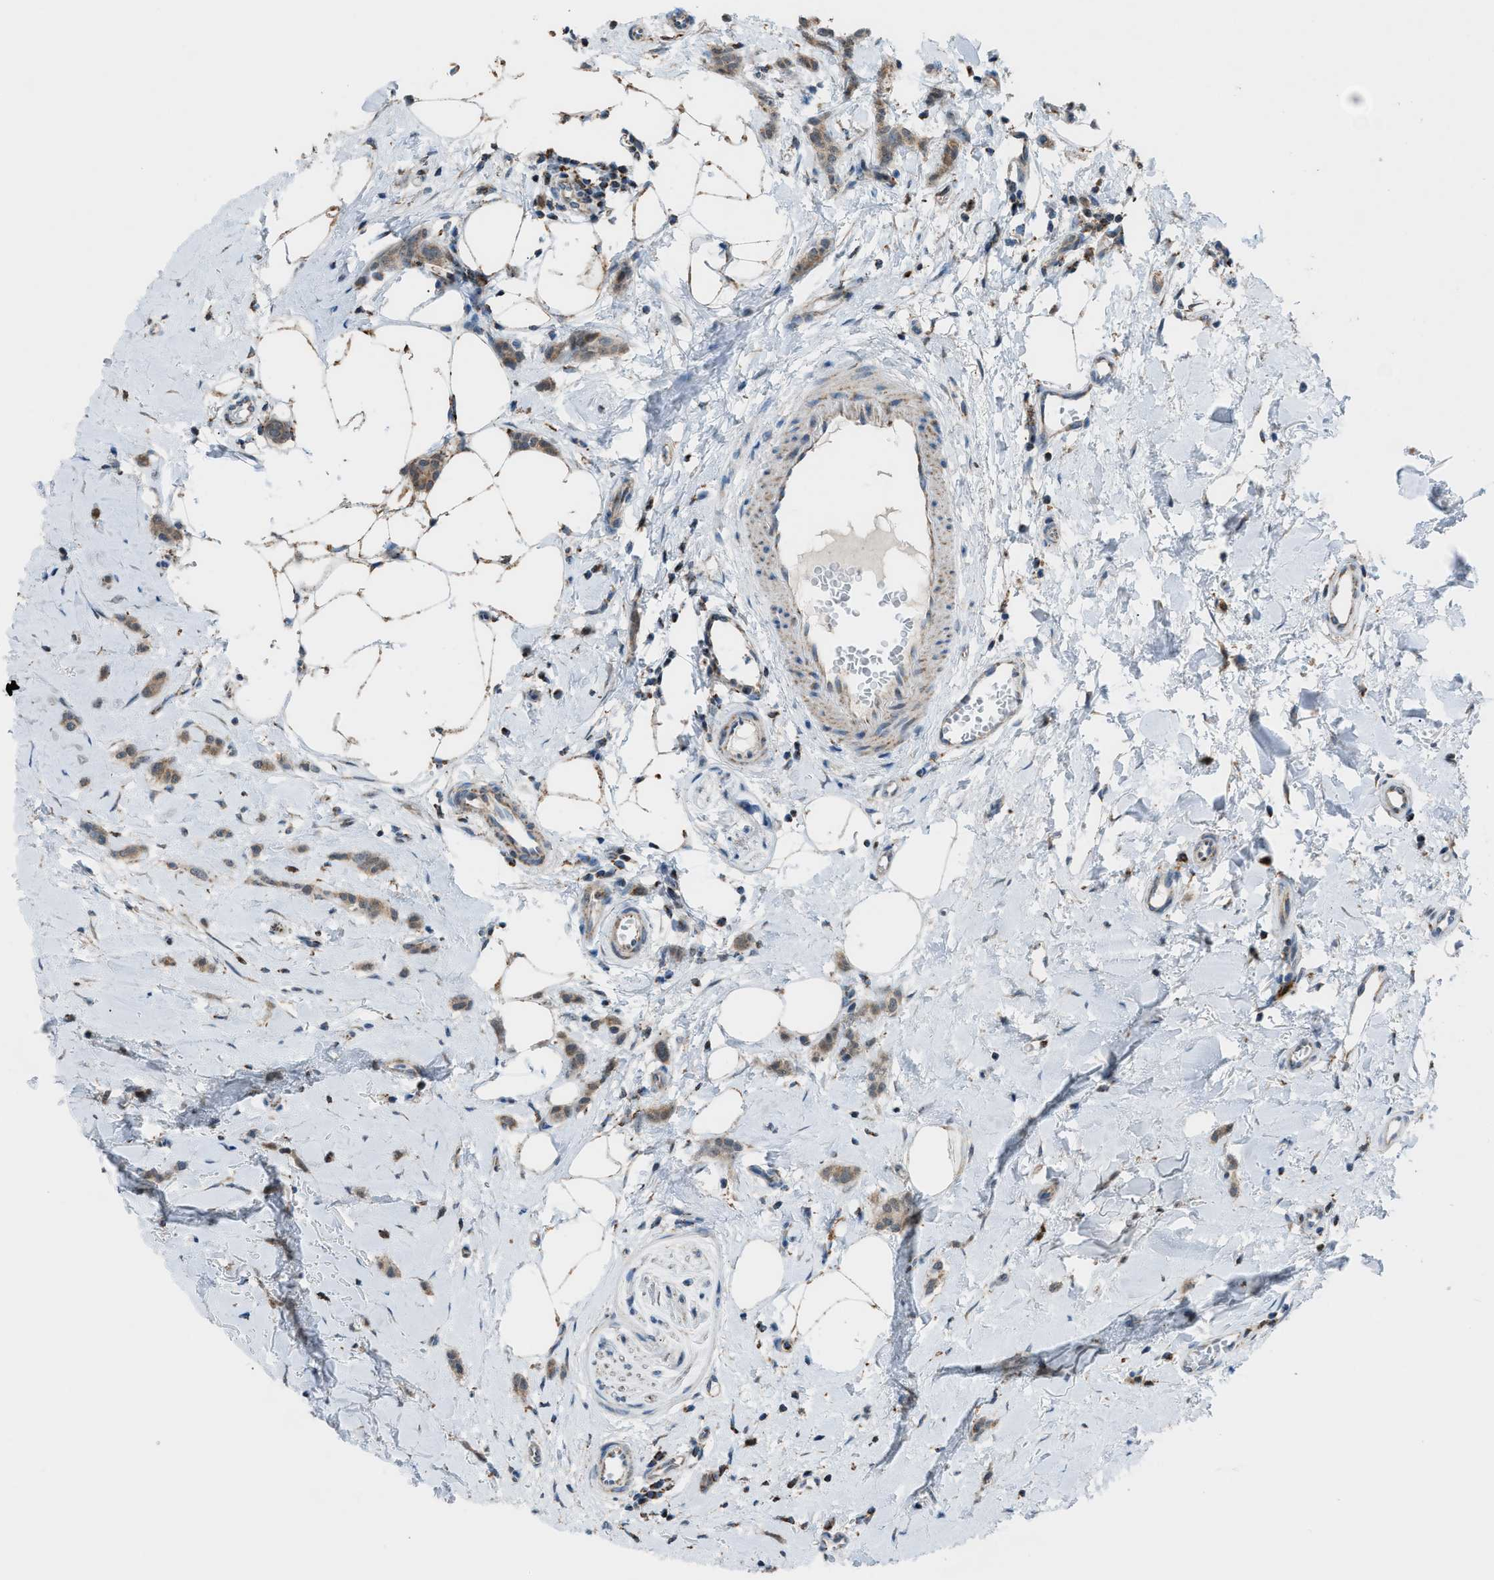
{"staining": {"intensity": "moderate", "quantity": ">75%", "location": "cytoplasmic/membranous"}, "tissue": "breast cancer", "cell_type": "Tumor cells", "image_type": "cancer", "snomed": [{"axis": "morphology", "description": "Lobular carcinoma"}, {"axis": "topography", "description": "Skin"}, {"axis": "topography", "description": "Breast"}], "caption": "Moderate cytoplasmic/membranous positivity is identified in approximately >75% of tumor cells in lobular carcinoma (breast).", "gene": "SRM", "patient": {"sex": "female", "age": 46}}